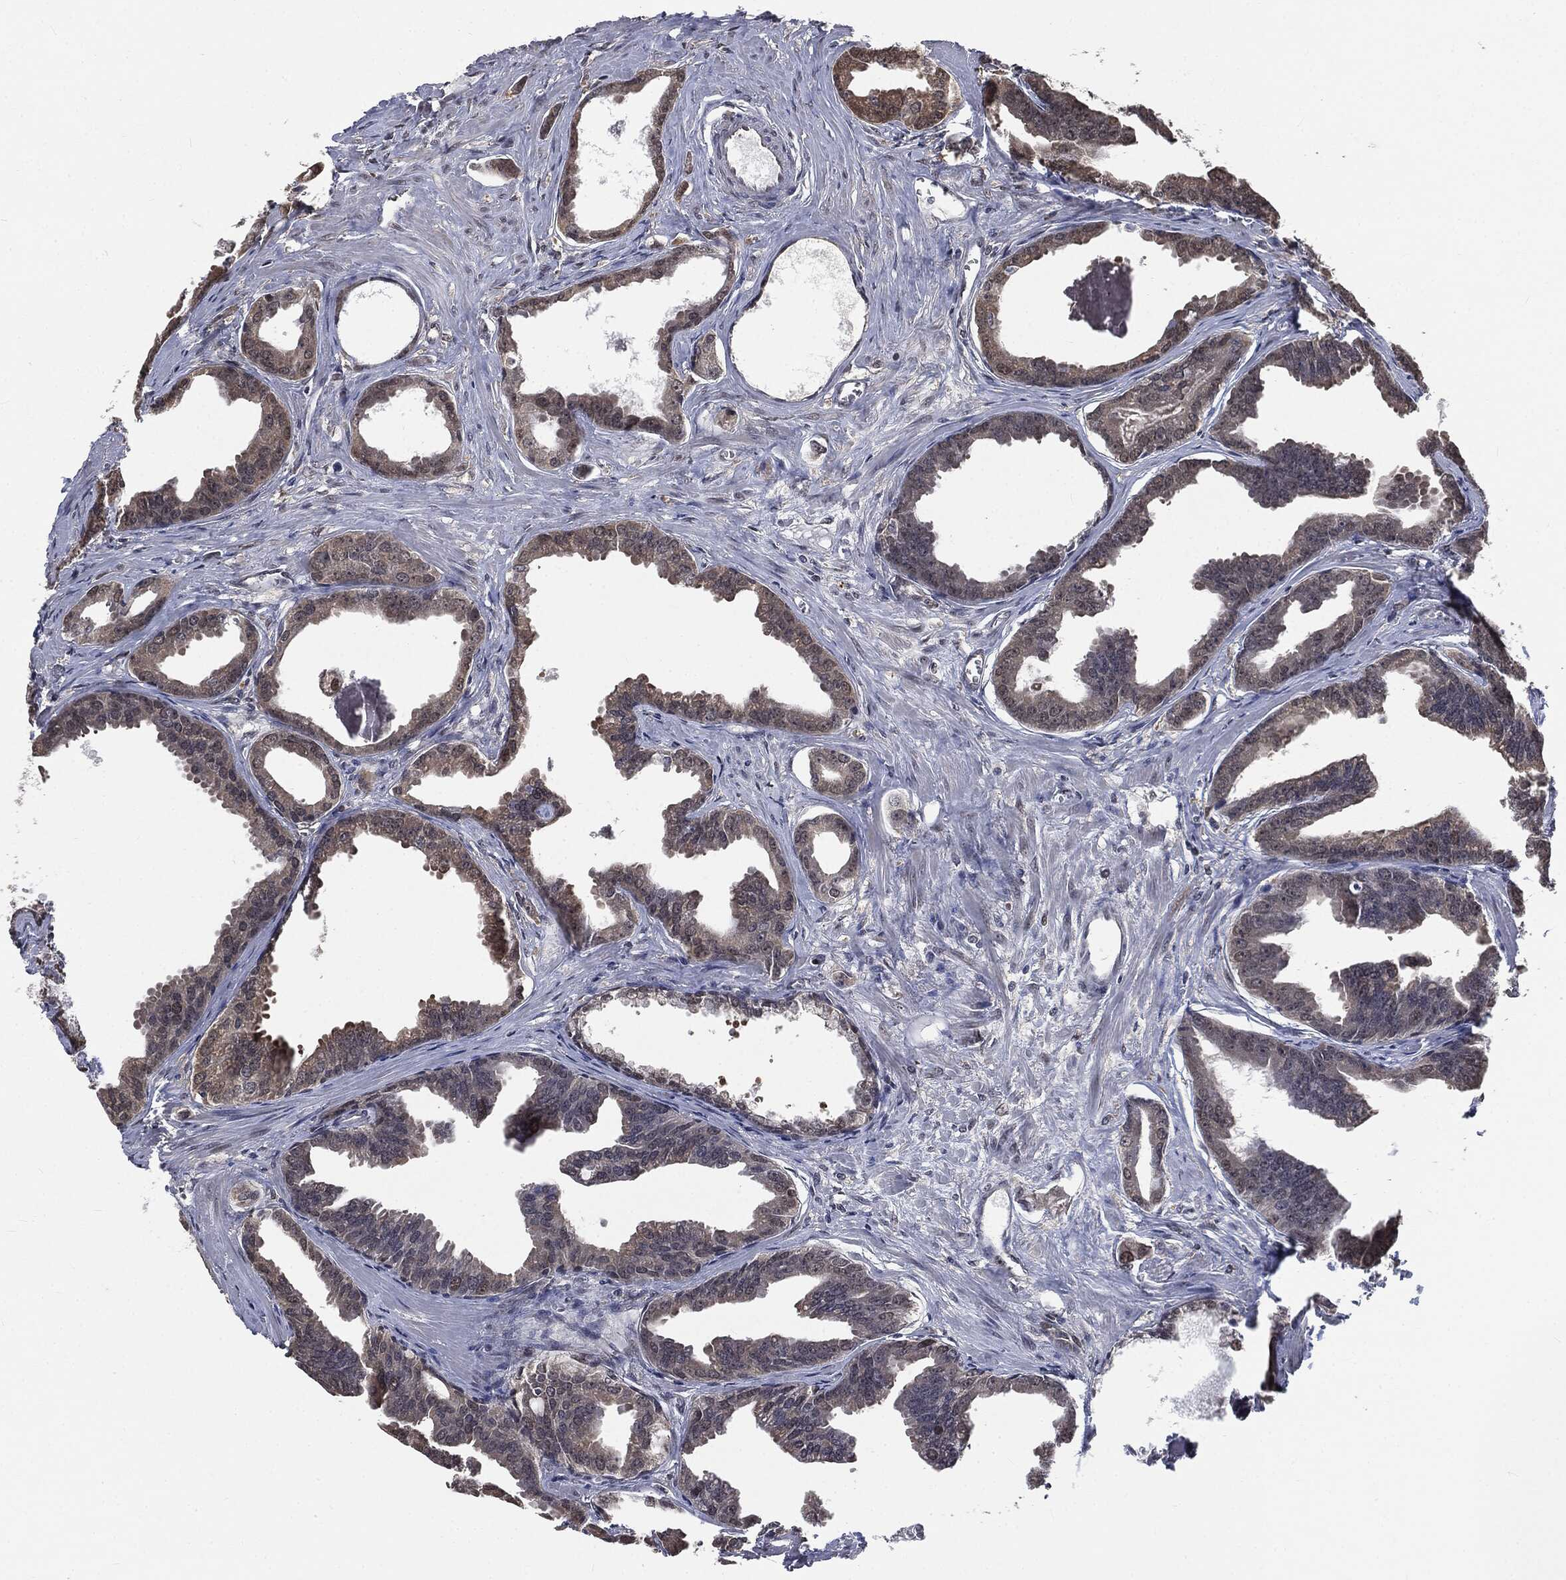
{"staining": {"intensity": "weak", "quantity": "25%-75%", "location": "cytoplasmic/membranous"}, "tissue": "prostate cancer", "cell_type": "Tumor cells", "image_type": "cancer", "snomed": [{"axis": "morphology", "description": "Adenocarcinoma, NOS"}, {"axis": "topography", "description": "Prostate"}], "caption": "Brown immunohistochemical staining in prostate cancer shows weak cytoplasmic/membranous staining in approximately 25%-75% of tumor cells. (Brightfield microscopy of DAB IHC at high magnification).", "gene": "SHLD2", "patient": {"sex": "male", "age": 66}}